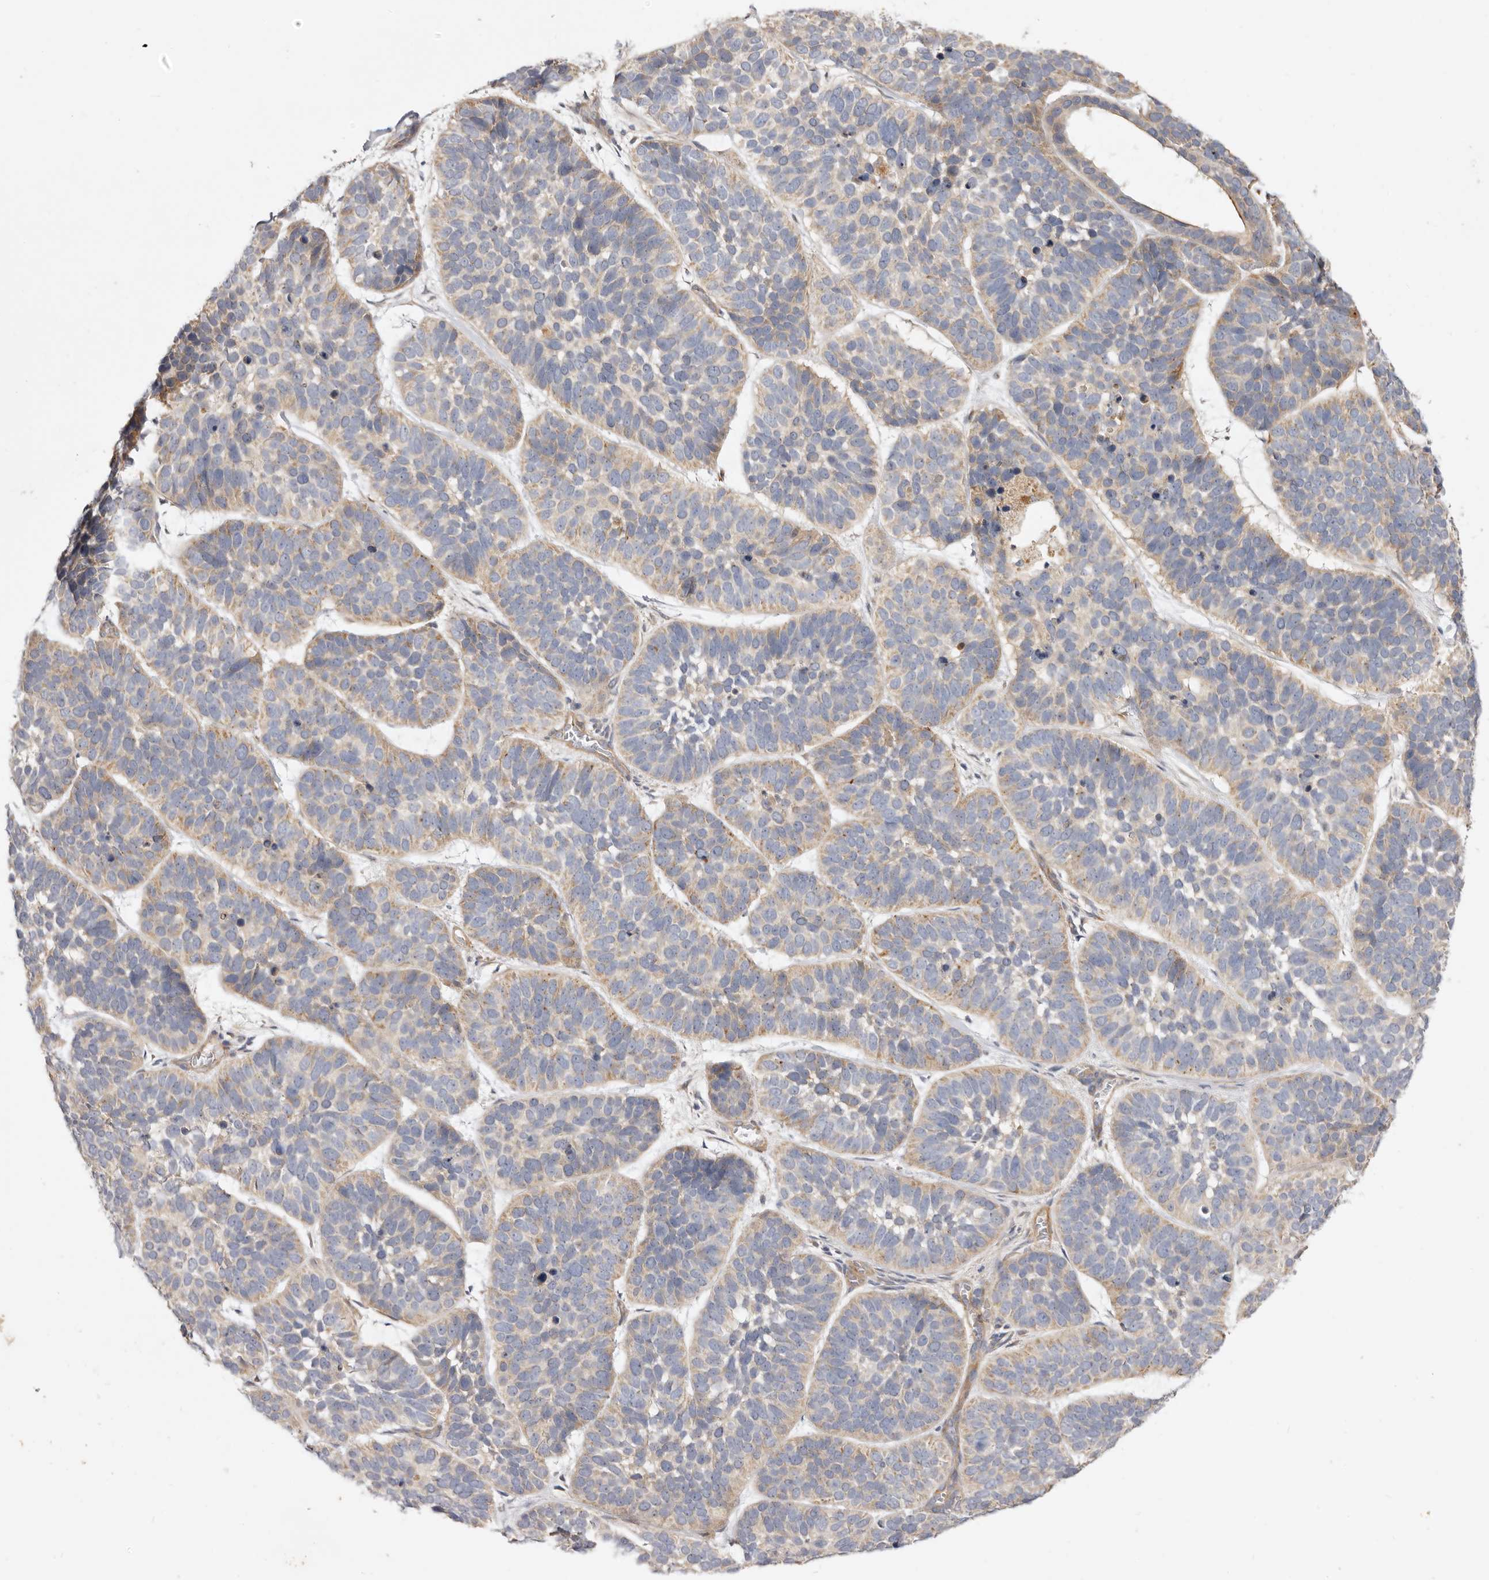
{"staining": {"intensity": "weak", "quantity": "<25%", "location": "cytoplasmic/membranous"}, "tissue": "skin cancer", "cell_type": "Tumor cells", "image_type": "cancer", "snomed": [{"axis": "morphology", "description": "Basal cell carcinoma"}, {"axis": "topography", "description": "Skin"}], "caption": "Immunohistochemistry micrograph of basal cell carcinoma (skin) stained for a protein (brown), which demonstrates no positivity in tumor cells. (DAB immunohistochemistry, high magnification).", "gene": "ADAMTS9", "patient": {"sex": "male", "age": 62}}